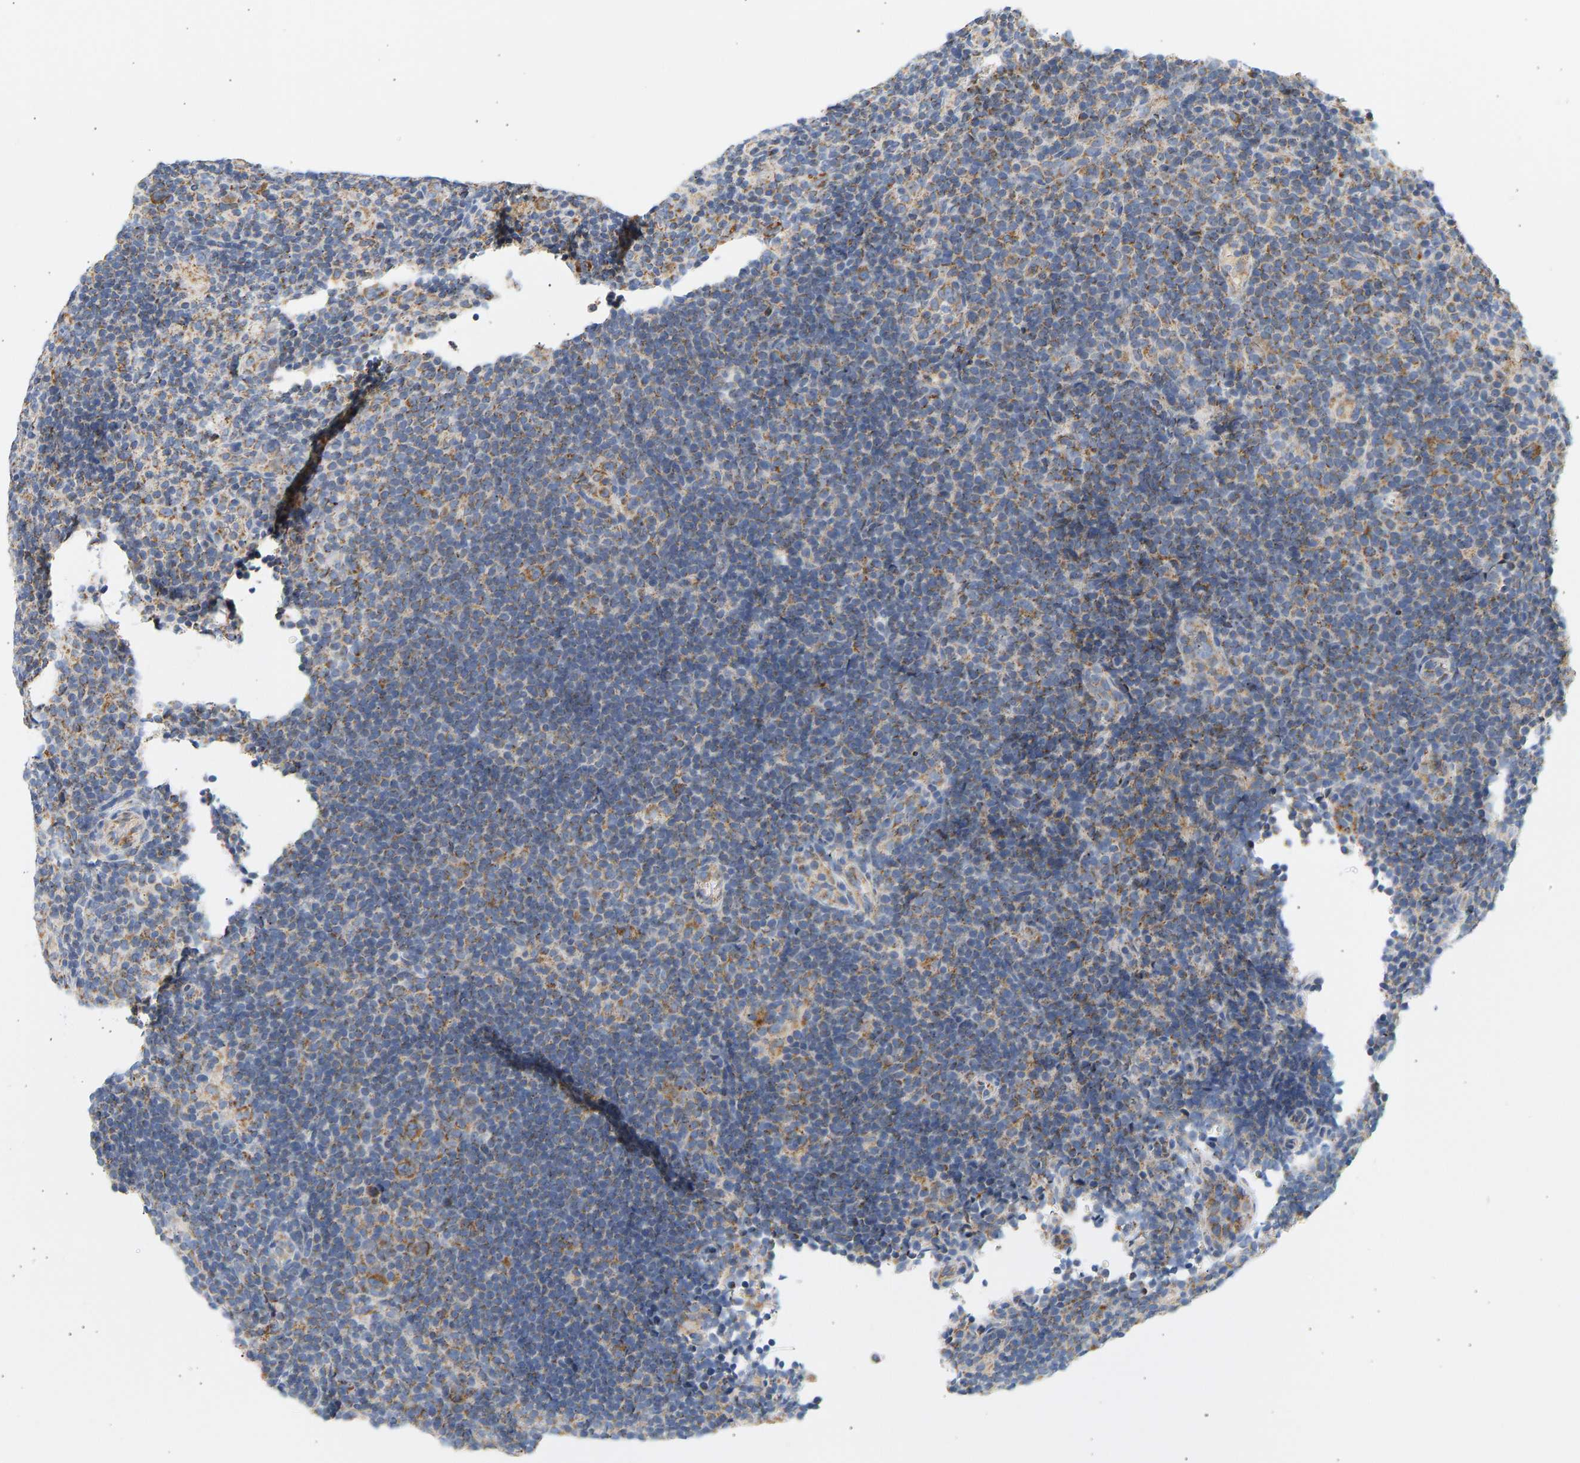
{"staining": {"intensity": "moderate", "quantity": ">75%", "location": "cytoplasmic/membranous"}, "tissue": "lymphoma", "cell_type": "Tumor cells", "image_type": "cancer", "snomed": [{"axis": "morphology", "description": "Hodgkin's disease, NOS"}, {"axis": "topography", "description": "Lymph node"}], "caption": "Moderate cytoplasmic/membranous positivity for a protein is appreciated in about >75% of tumor cells of lymphoma using immunohistochemistry (IHC).", "gene": "GRPEL2", "patient": {"sex": "female", "age": 57}}